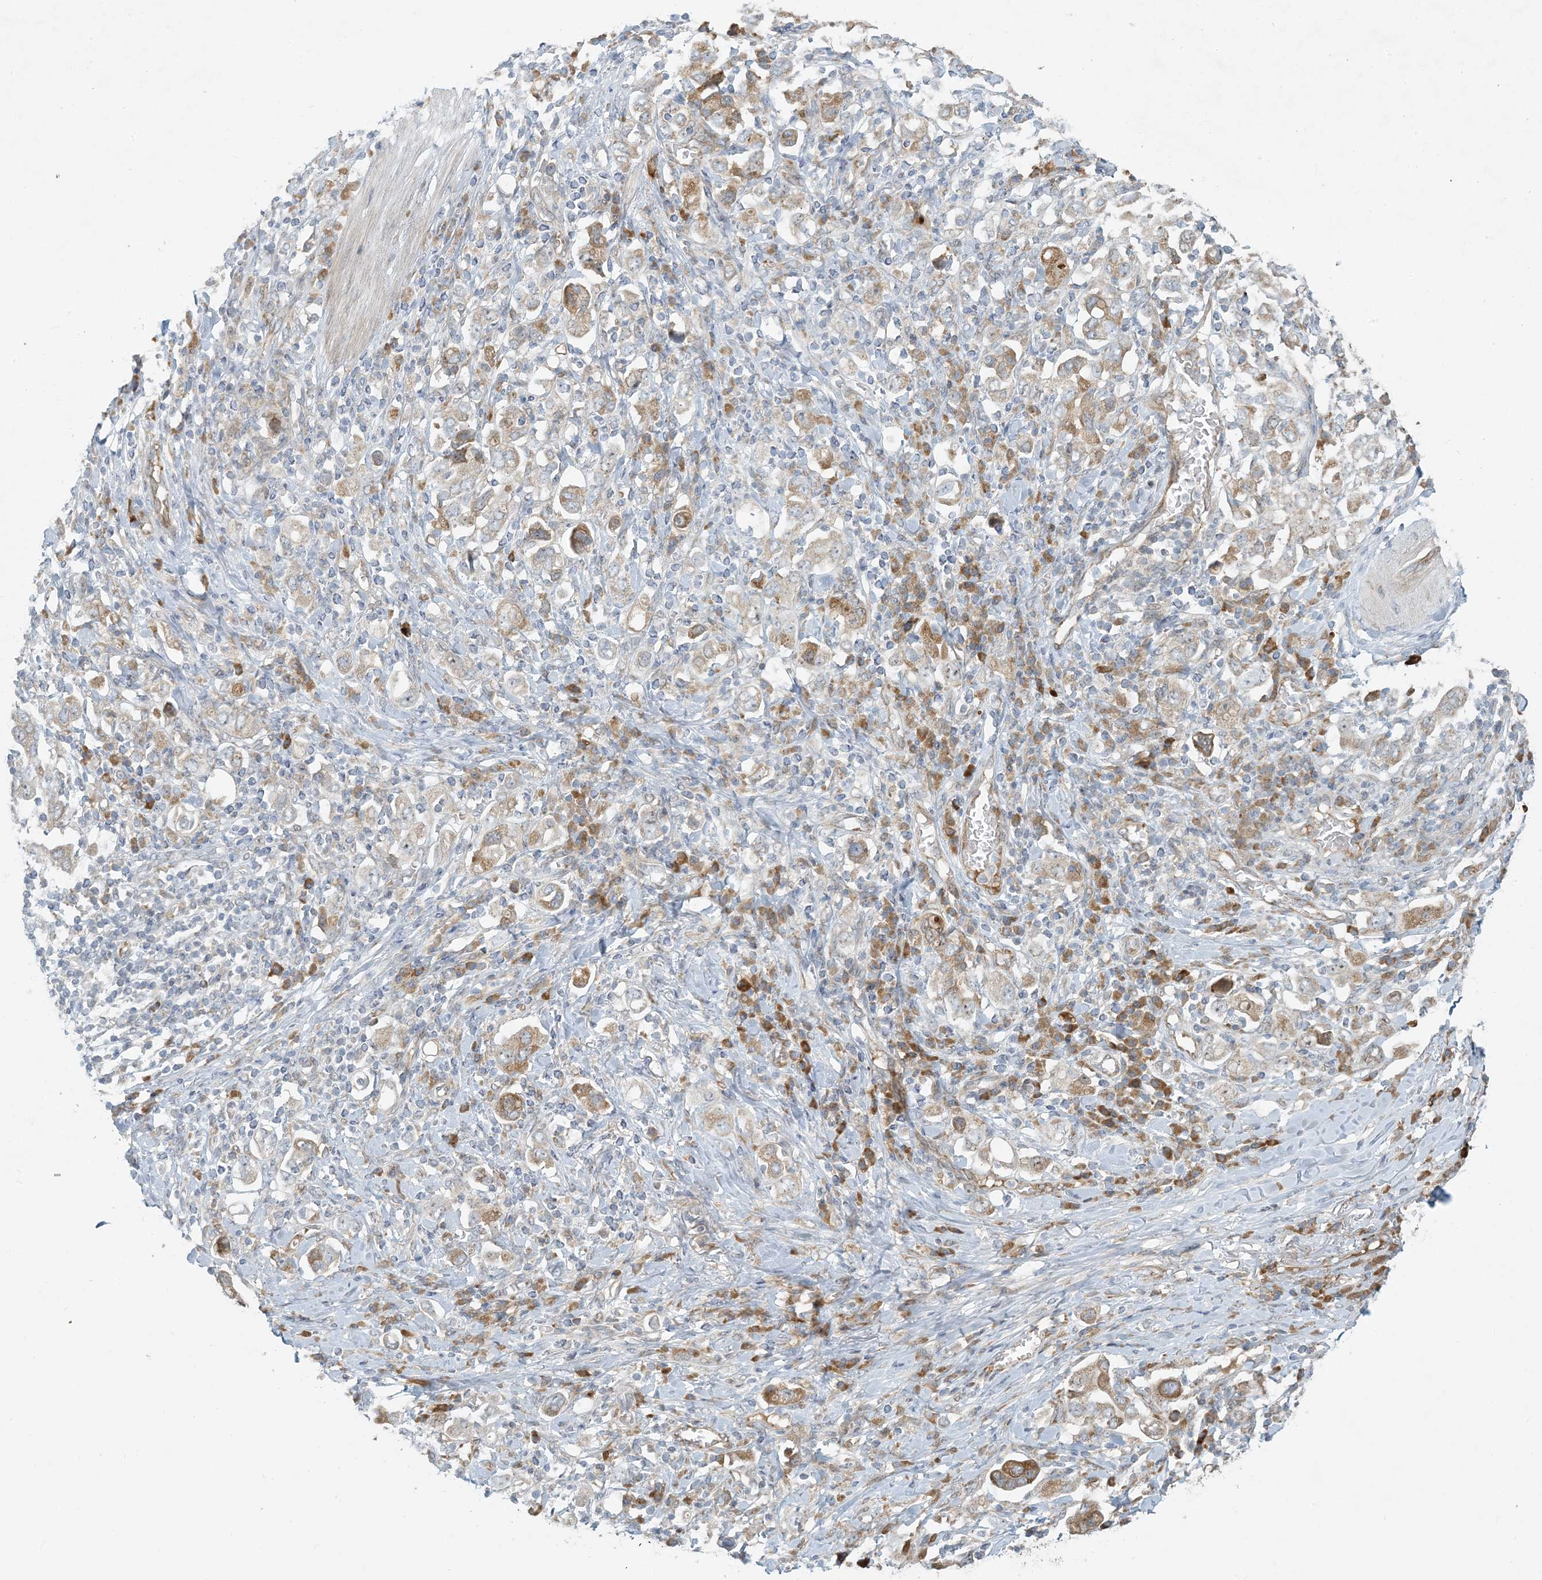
{"staining": {"intensity": "moderate", "quantity": ">75%", "location": "cytoplasmic/membranous"}, "tissue": "stomach cancer", "cell_type": "Tumor cells", "image_type": "cancer", "snomed": [{"axis": "morphology", "description": "Adenocarcinoma, NOS"}, {"axis": "topography", "description": "Stomach, upper"}], "caption": "This image displays immunohistochemistry (IHC) staining of stomach cancer (adenocarcinoma), with medium moderate cytoplasmic/membranous expression in about >75% of tumor cells.", "gene": "HACL1", "patient": {"sex": "male", "age": 62}}